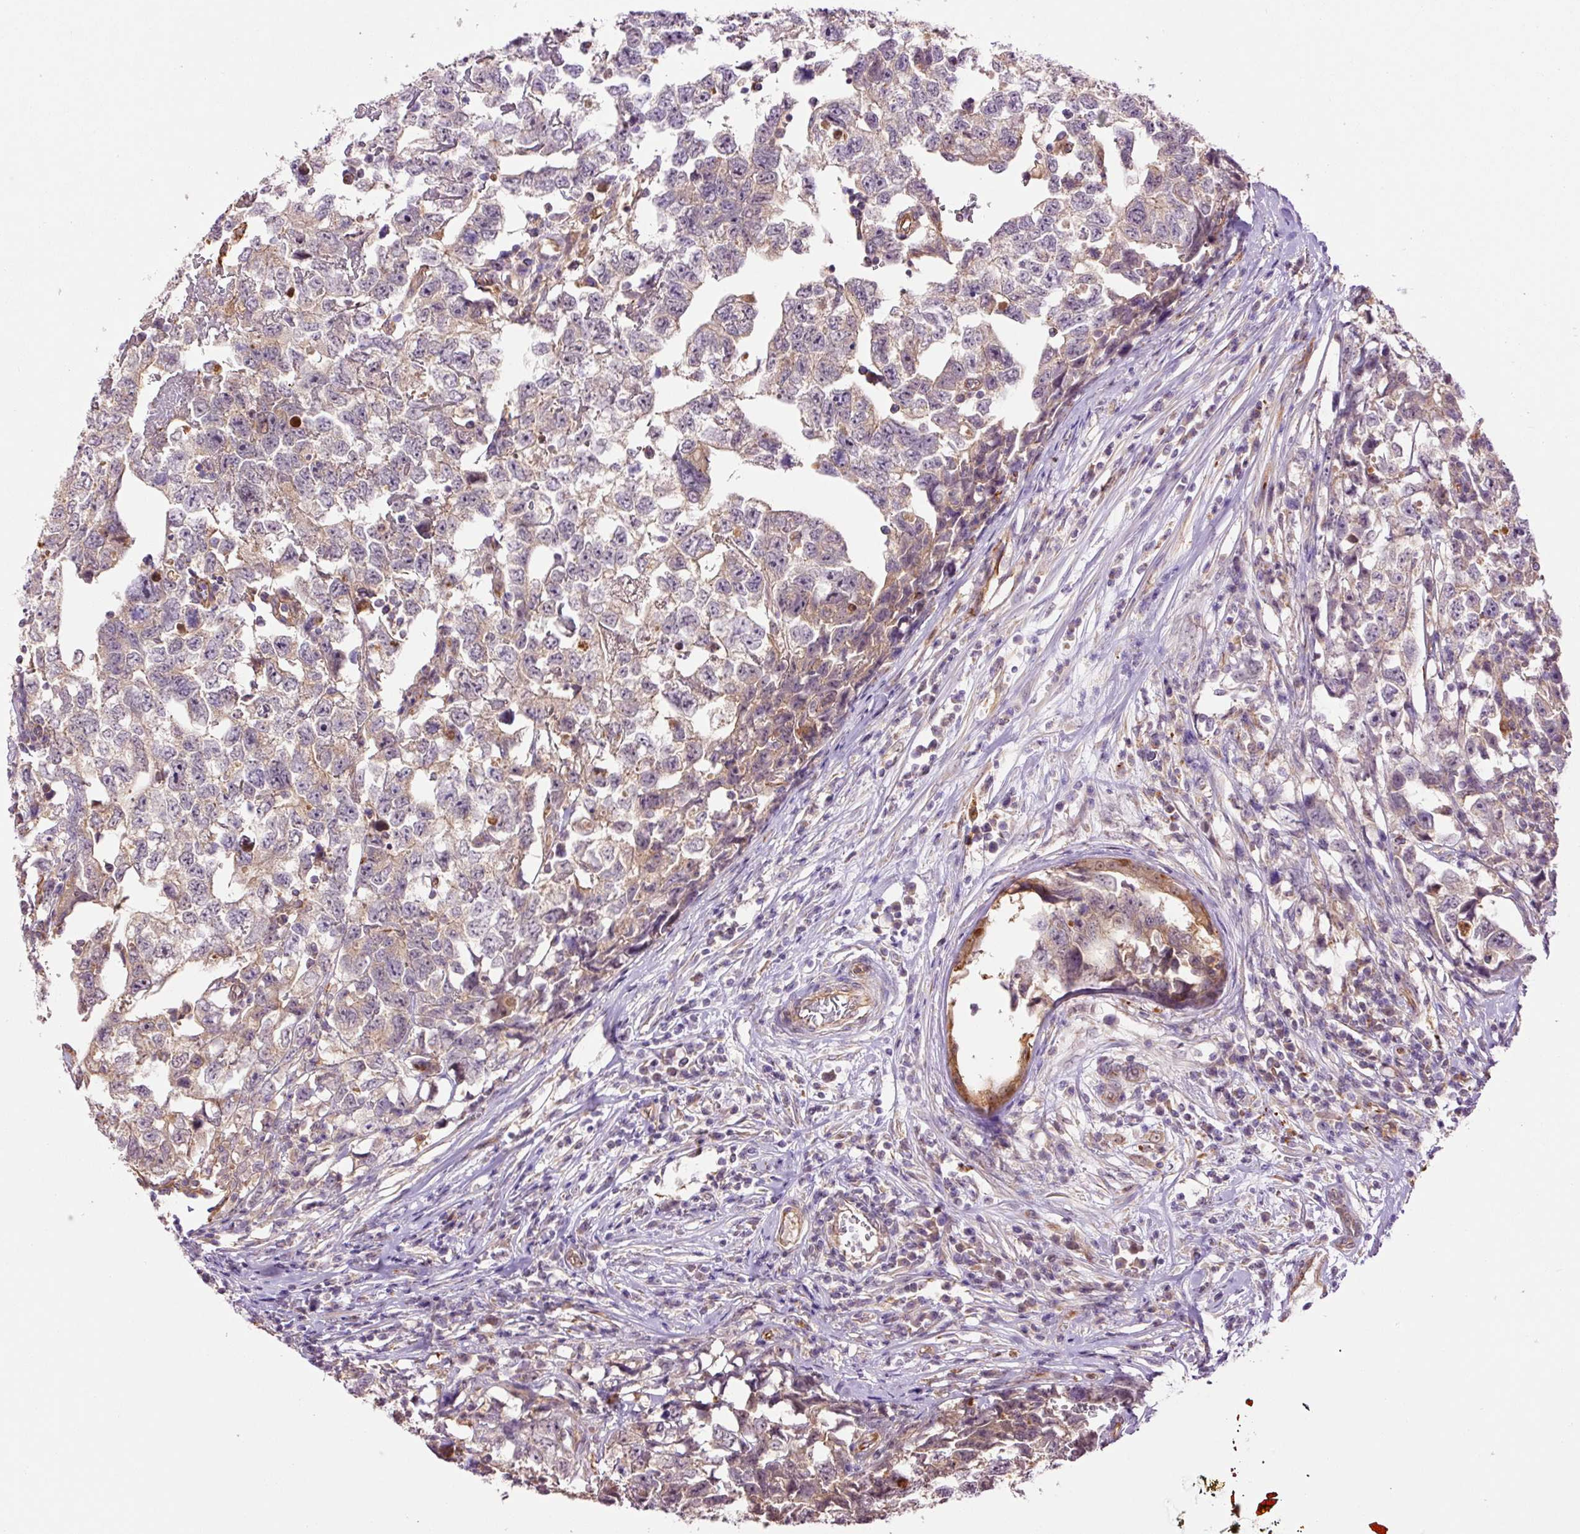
{"staining": {"intensity": "weak", "quantity": "25%-75%", "location": "cytoplasmic/membranous"}, "tissue": "testis cancer", "cell_type": "Tumor cells", "image_type": "cancer", "snomed": [{"axis": "morphology", "description": "Carcinoma, Embryonal, NOS"}, {"axis": "topography", "description": "Testis"}], "caption": "High-magnification brightfield microscopy of testis cancer stained with DAB (brown) and counterstained with hematoxylin (blue). tumor cells exhibit weak cytoplasmic/membranous staining is identified in about25%-75% of cells. (DAB IHC, brown staining for protein, blue staining for nuclei).", "gene": "PCK2", "patient": {"sex": "male", "age": 22}}